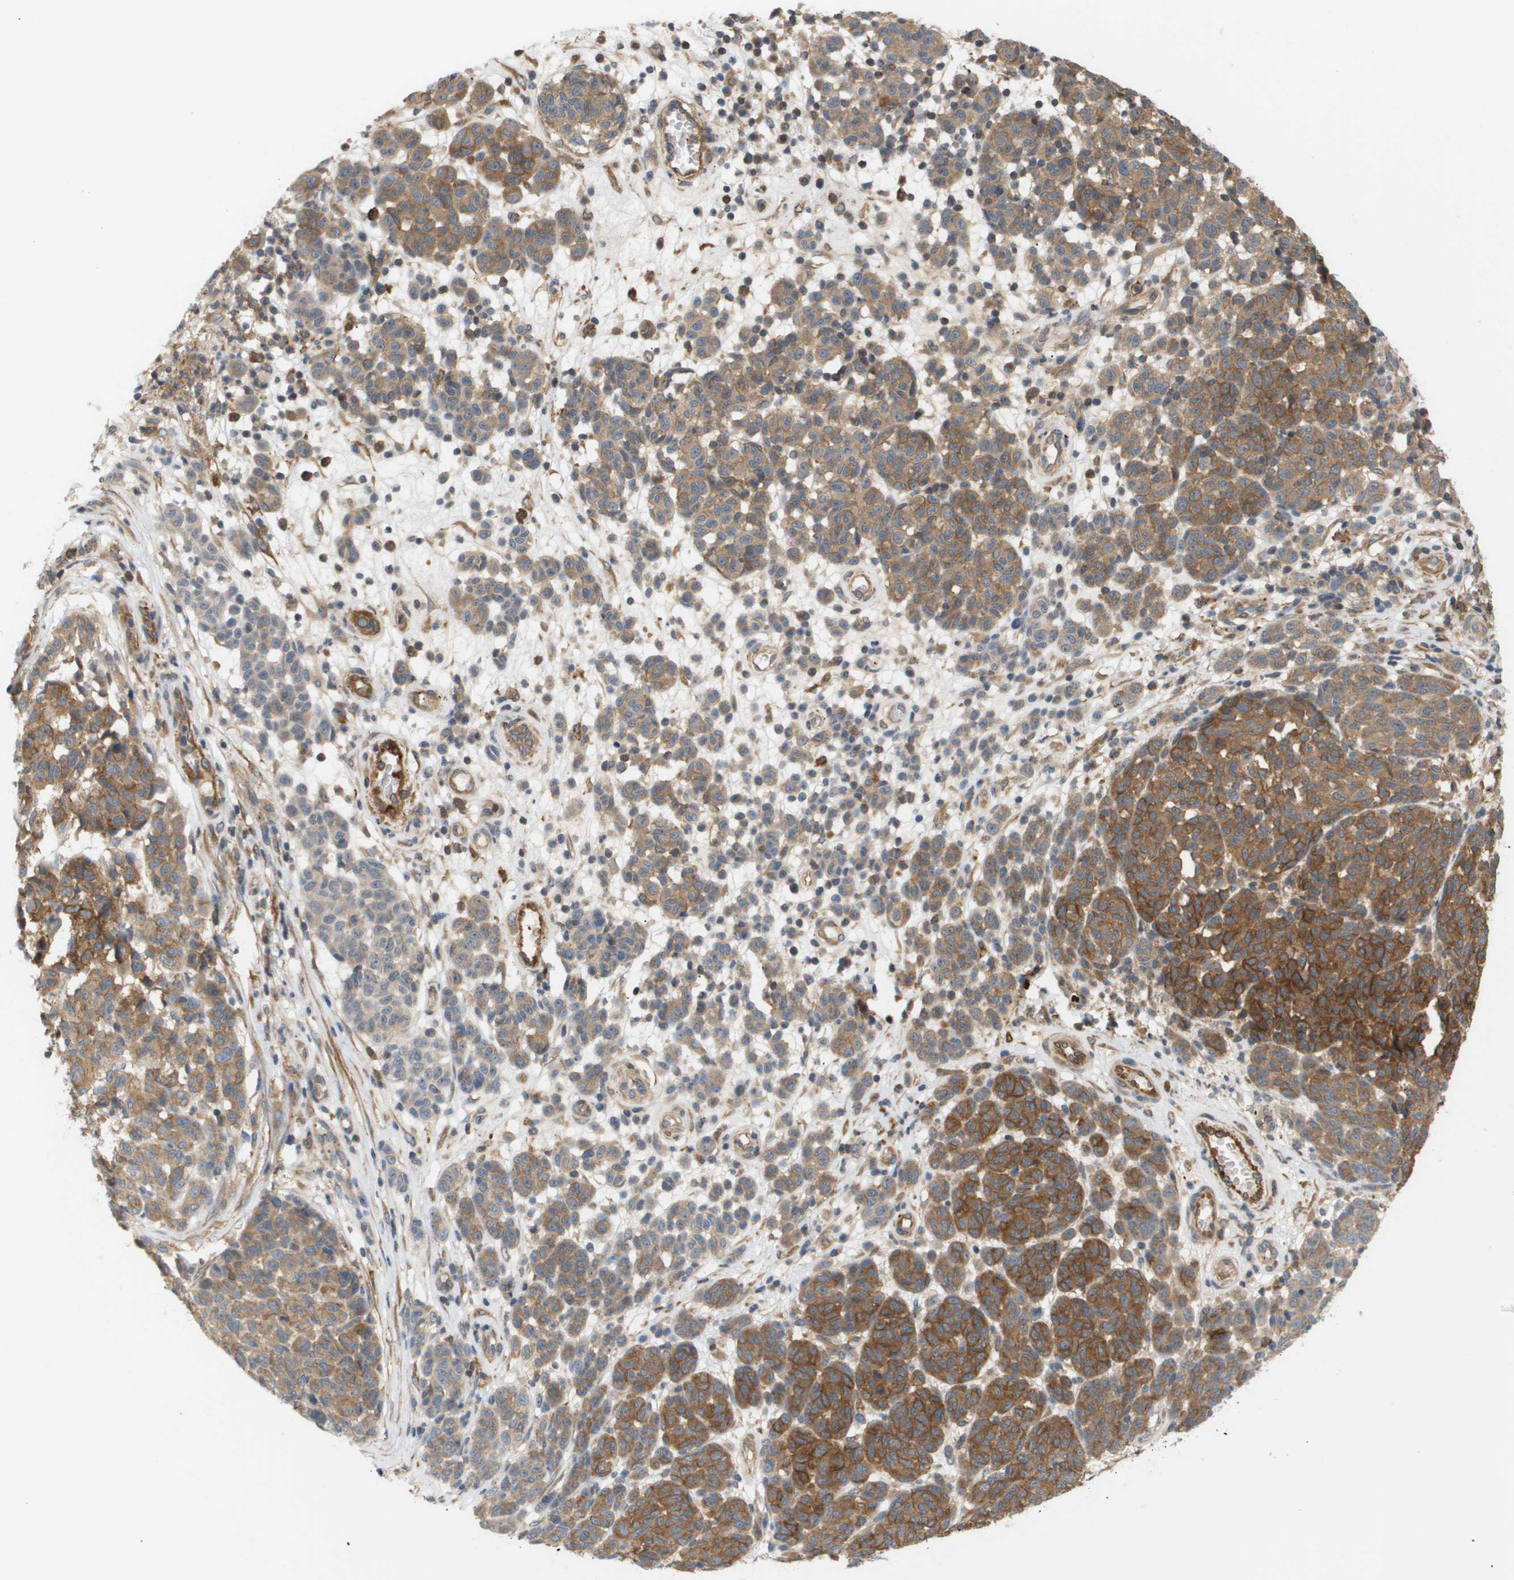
{"staining": {"intensity": "strong", "quantity": ">75%", "location": "cytoplasmic/membranous"}, "tissue": "melanoma", "cell_type": "Tumor cells", "image_type": "cancer", "snomed": [{"axis": "morphology", "description": "Malignant melanoma, NOS"}, {"axis": "topography", "description": "Skin"}], "caption": "The image reveals a brown stain indicating the presence of a protein in the cytoplasmic/membranous of tumor cells in malignant melanoma. (DAB IHC with brightfield microscopy, high magnification).", "gene": "CORO2B", "patient": {"sex": "male", "age": 59}}